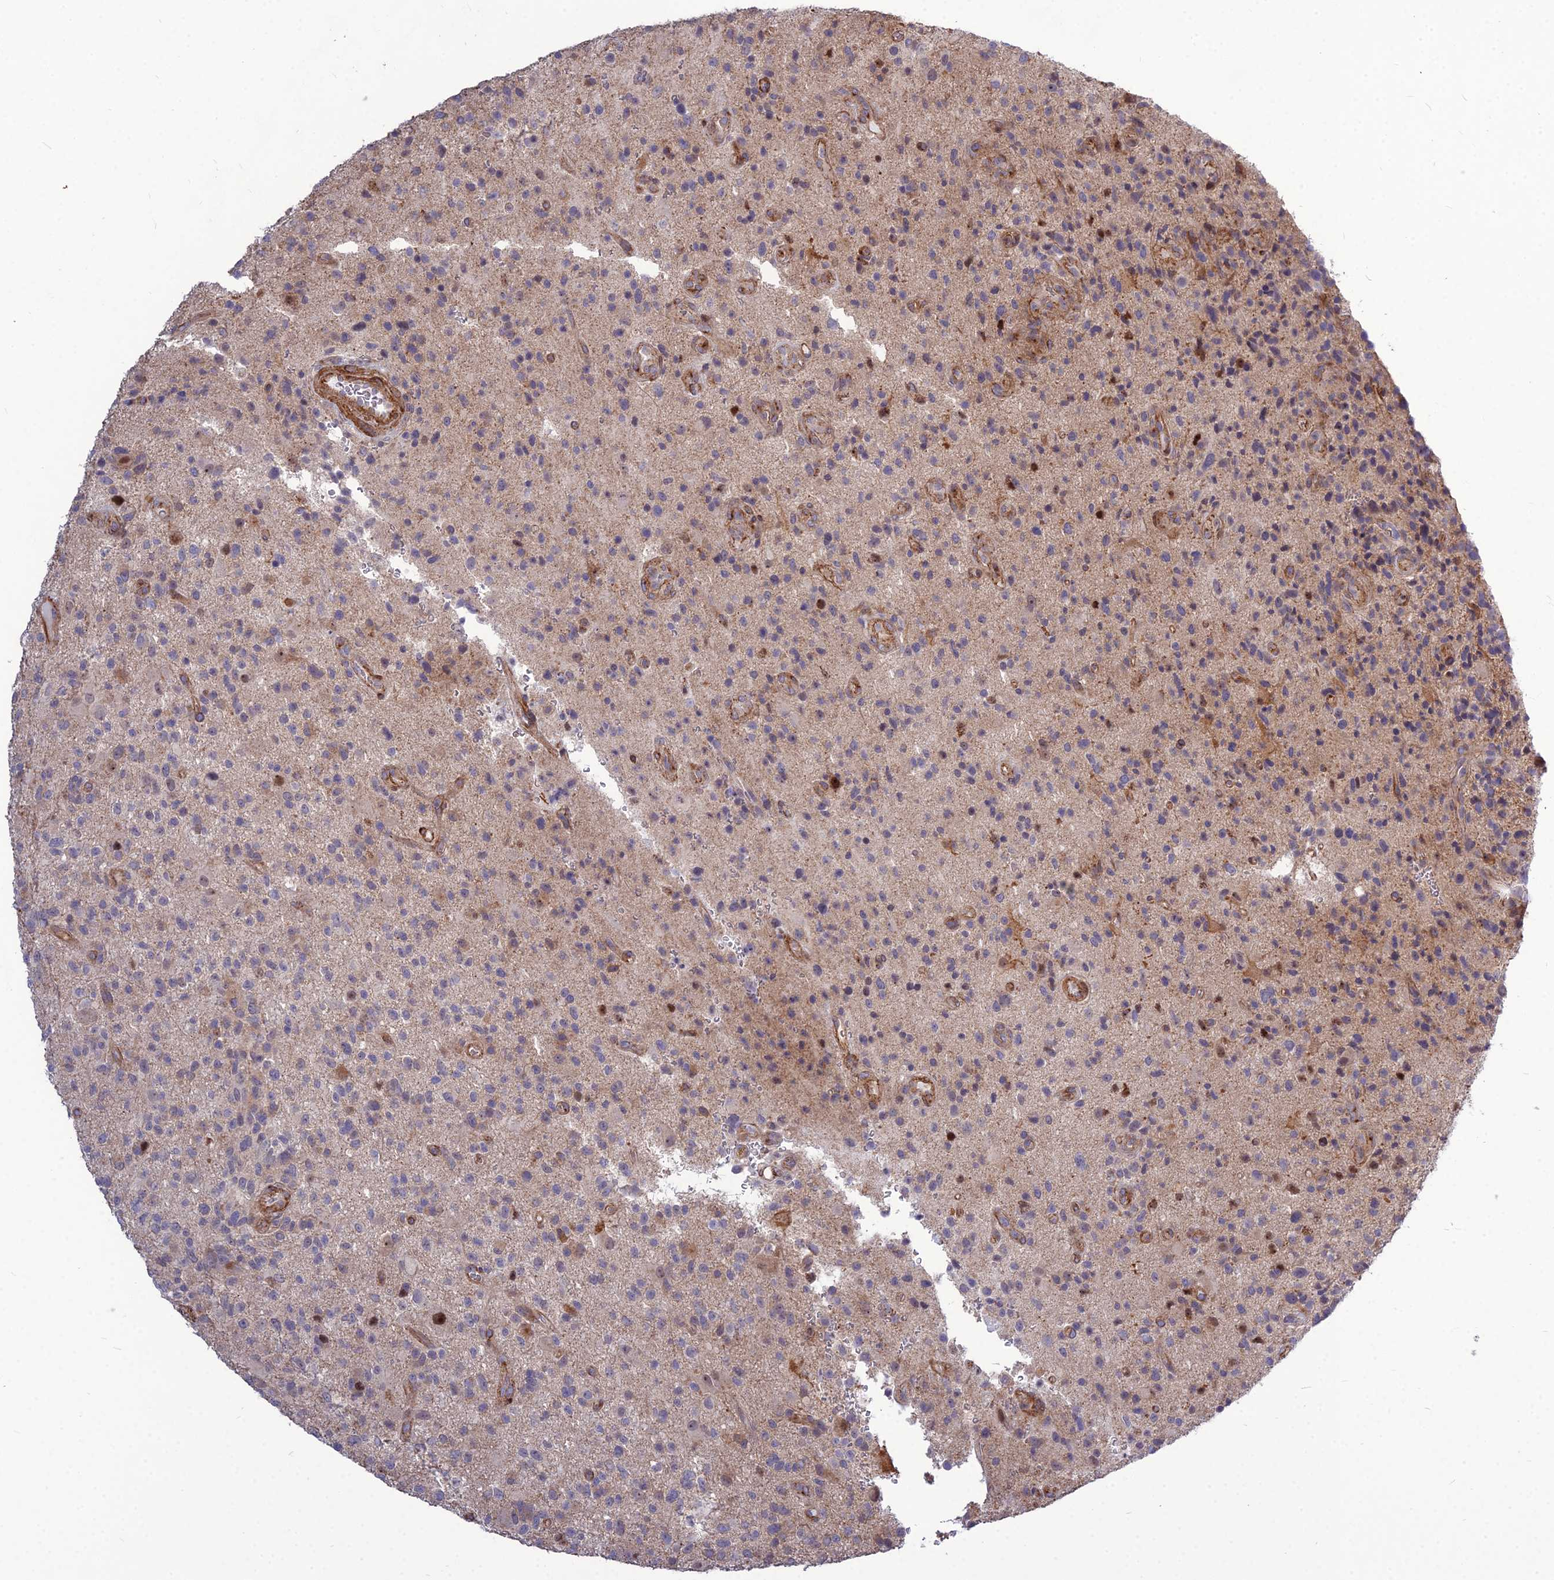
{"staining": {"intensity": "weak", "quantity": "<25%", "location": "cytoplasmic/membranous"}, "tissue": "glioma", "cell_type": "Tumor cells", "image_type": "cancer", "snomed": [{"axis": "morphology", "description": "Glioma, malignant, High grade"}, {"axis": "topography", "description": "Brain"}], "caption": "Immunohistochemistry (IHC) histopathology image of neoplastic tissue: glioma stained with DAB (3,3'-diaminobenzidine) demonstrates no significant protein expression in tumor cells.", "gene": "TSPYL2", "patient": {"sex": "male", "age": 47}}